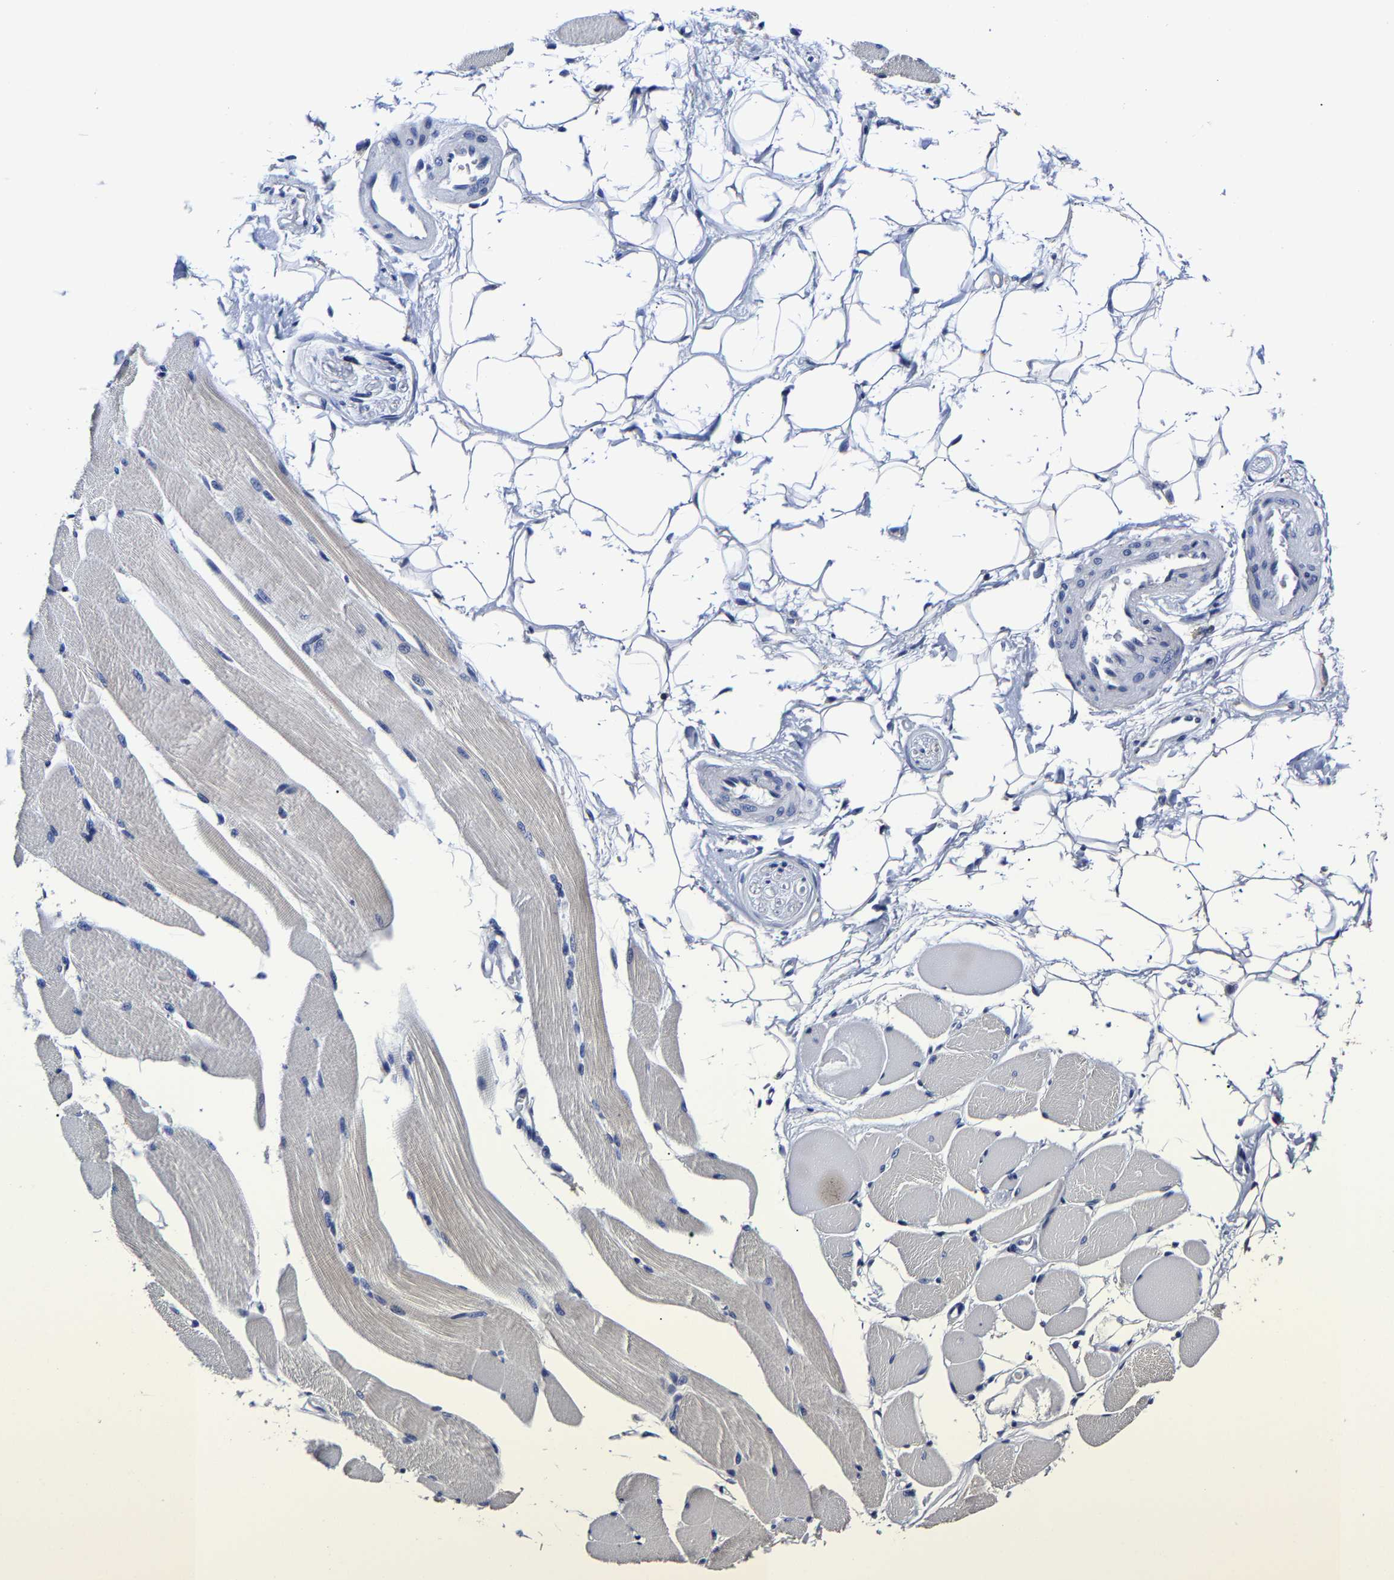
{"staining": {"intensity": "negative", "quantity": "none", "location": "none"}, "tissue": "skeletal muscle", "cell_type": "Myocytes", "image_type": "normal", "snomed": [{"axis": "morphology", "description": "Normal tissue, NOS"}, {"axis": "topography", "description": "Skeletal muscle"}, {"axis": "topography", "description": "Peripheral nerve tissue"}], "caption": "This histopathology image is of normal skeletal muscle stained with immunohistochemistry to label a protein in brown with the nuclei are counter-stained blue. There is no expression in myocytes.", "gene": "AASS", "patient": {"sex": "female", "age": 84}}